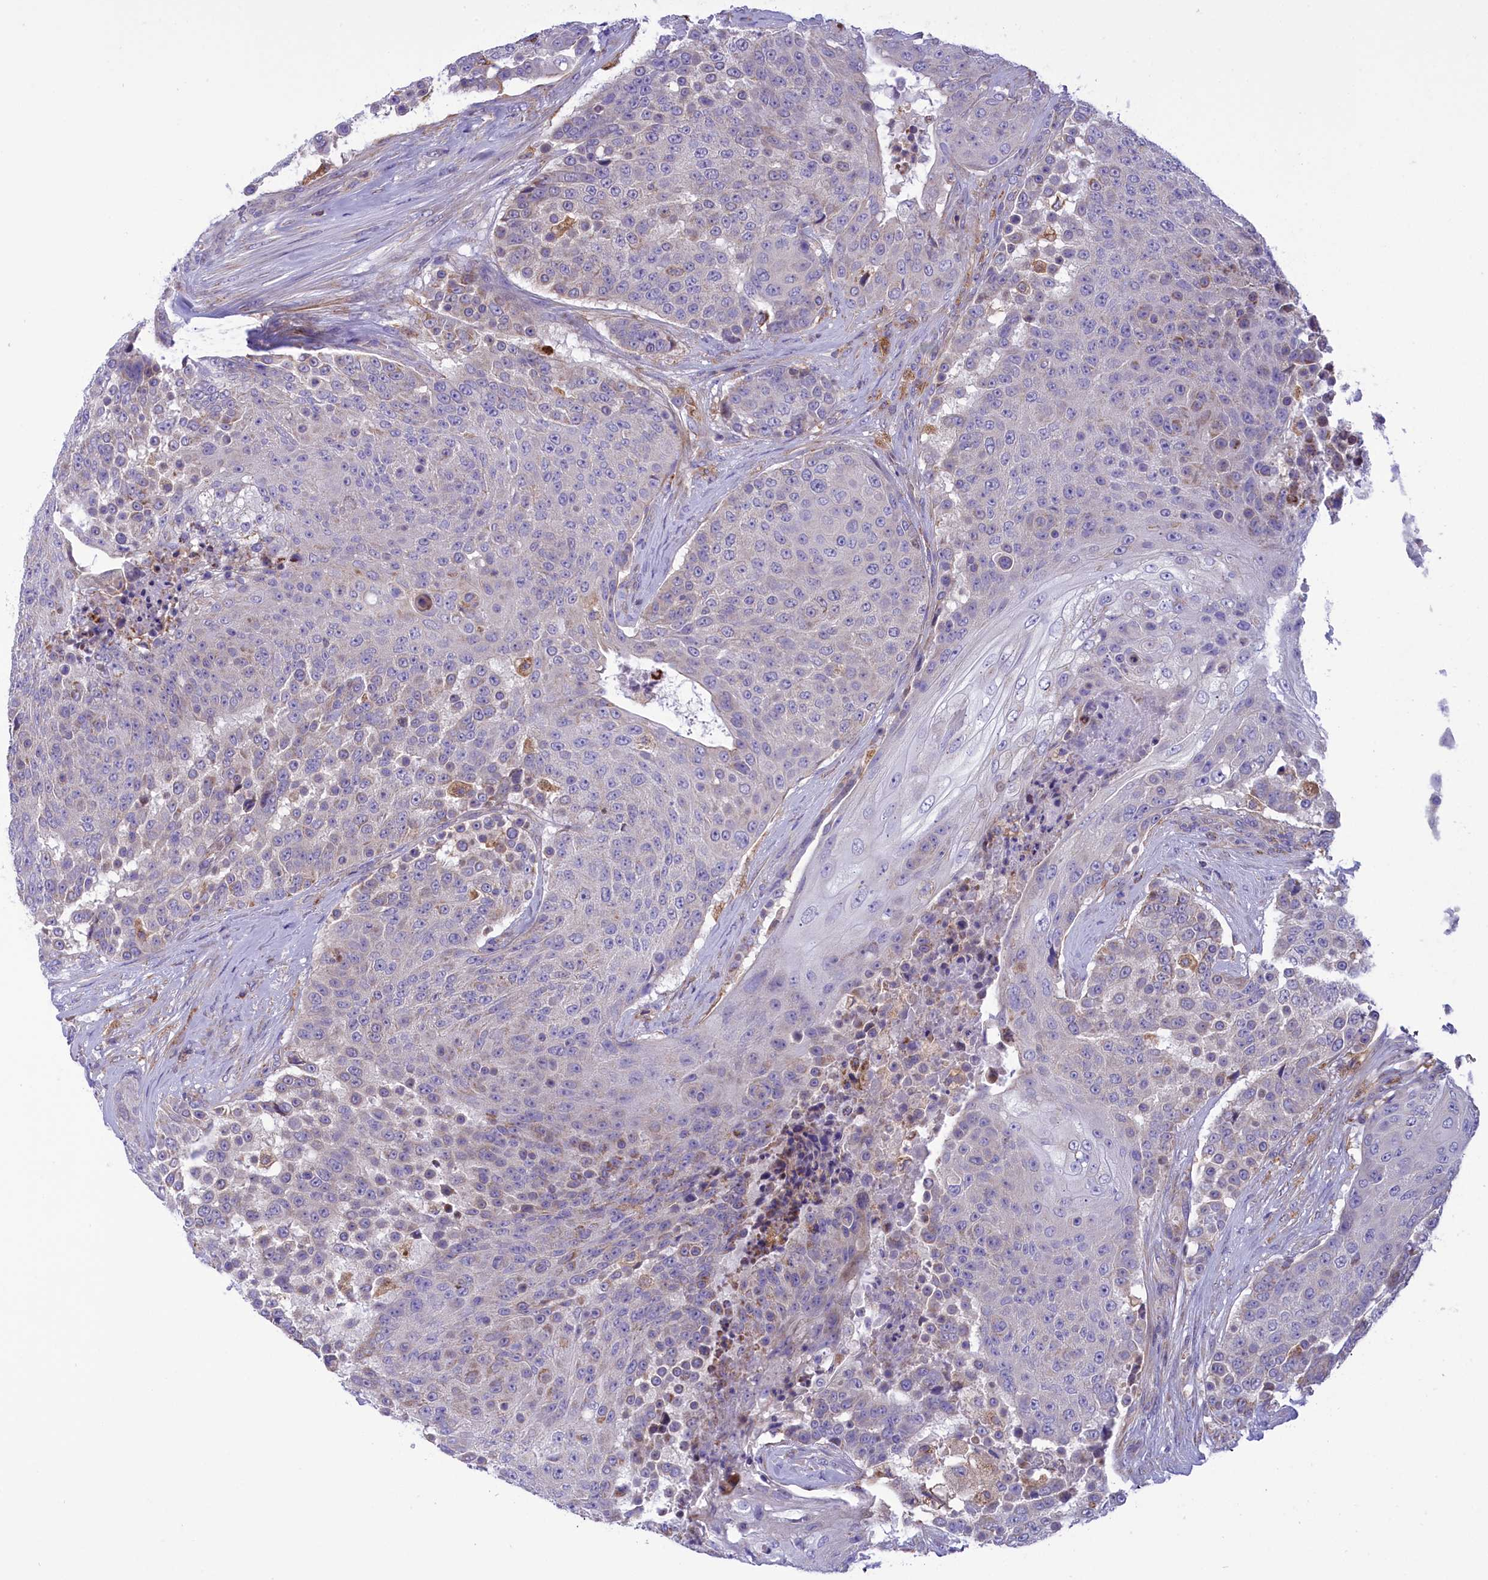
{"staining": {"intensity": "weak", "quantity": "<25%", "location": "cytoplasmic/membranous"}, "tissue": "urothelial cancer", "cell_type": "Tumor cells", "image_type": "cancer", "snomed": [{"axis": "morphology", "description": "Urothelial carcinoma, High grade"}, {"axis": "topography", "description": "Urinary bladder"}], "caption": "This is an immunohistochemistry (IHC) histopathology image of human urothelial cancer. There is no expression in tumor cells.", "gene": "CORO7-PAM16", "patient": {"sex": "female", "age": 63}}